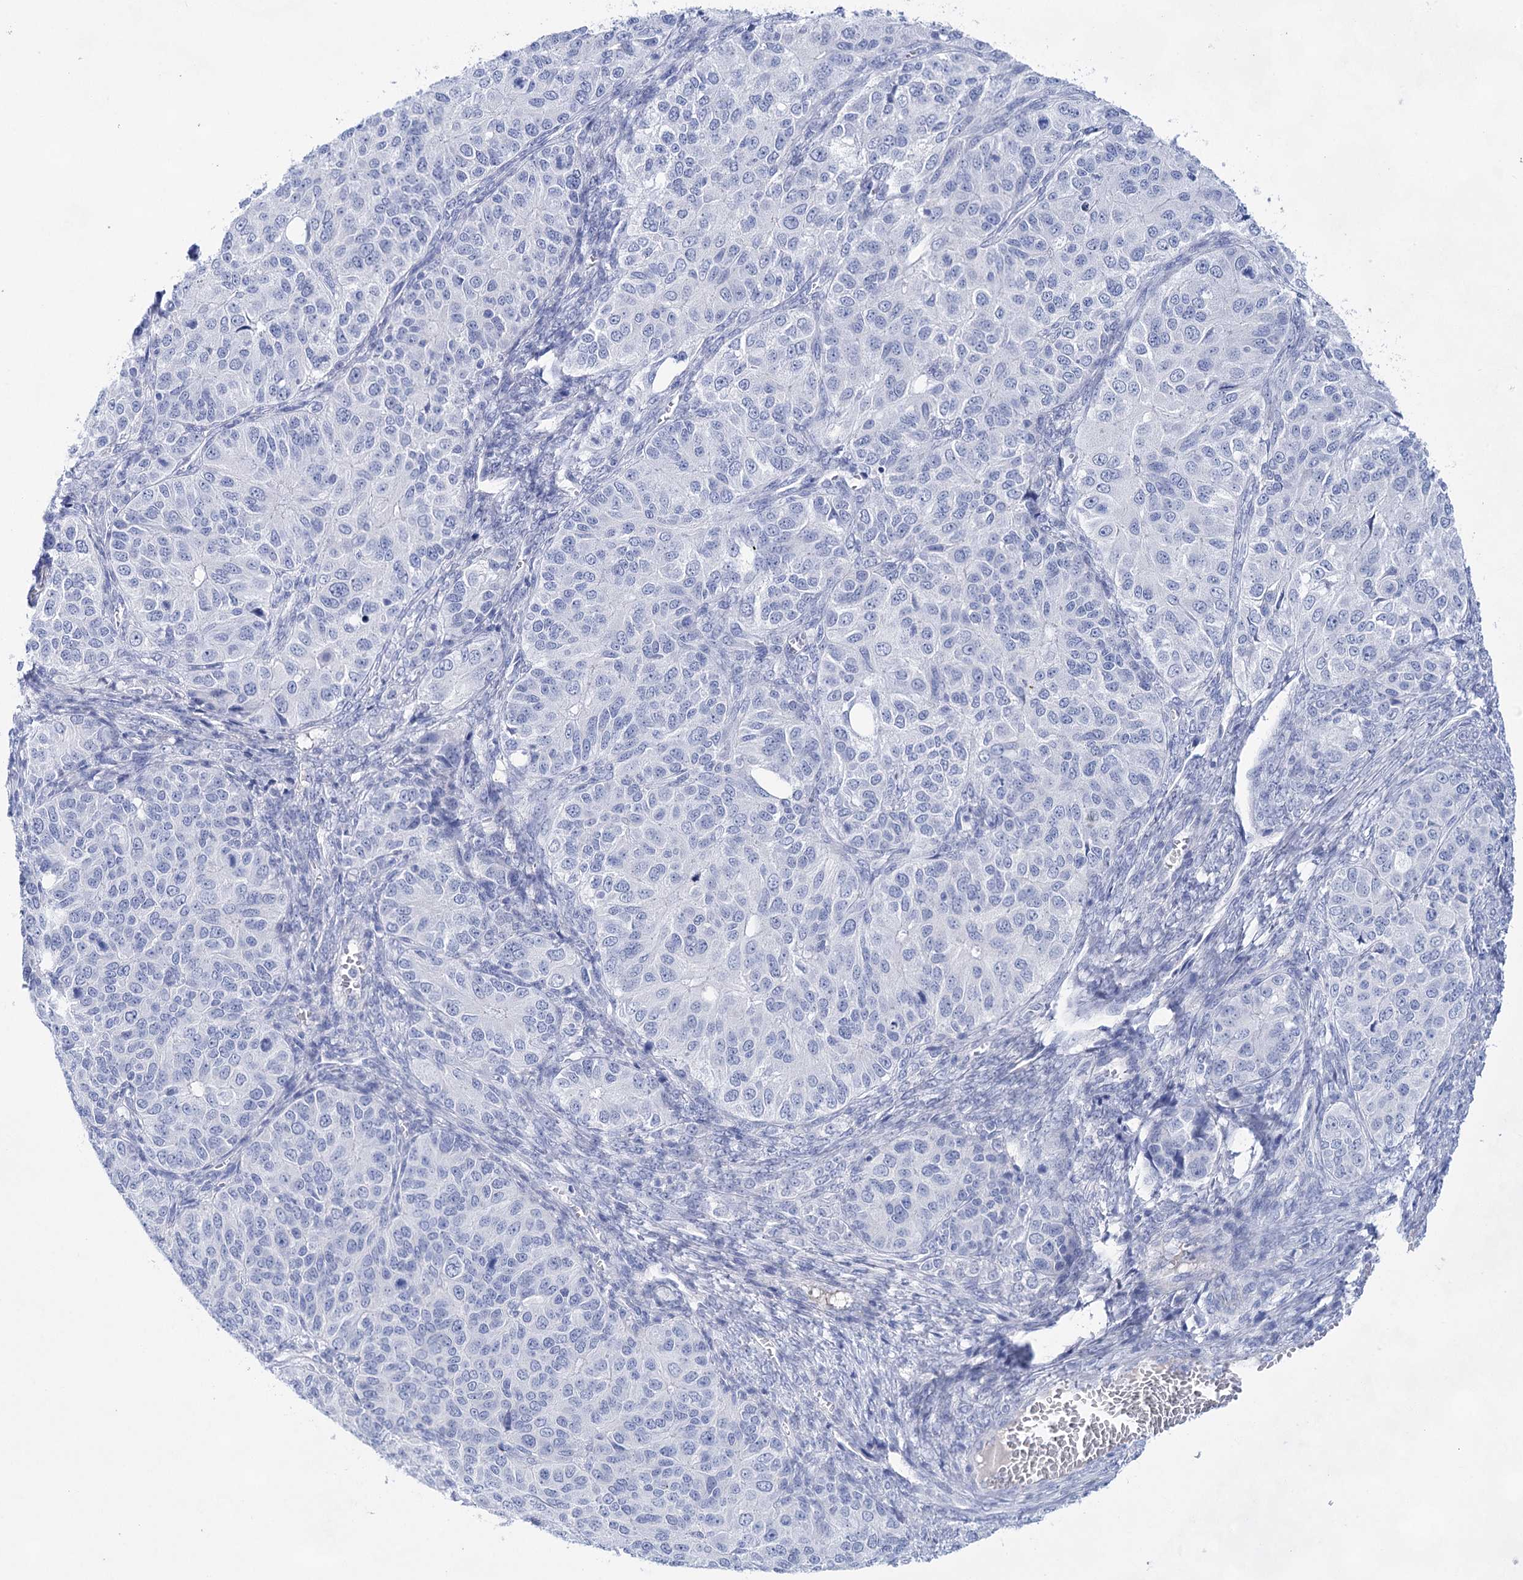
{"staining": {"intensity": "negative", "quantity": "none", "location": "none"}, "tissue": "ovarian cancer", "cell_type": "Tumor cells", "image_type": "cancer", "snomed": [{"axis": "morphology", "description": "Carcinoma, endometroid"}, {"axis": "topography", "description": "Ovary"}], "caption": "The histopathology image exhibits no significant staining in tumor cells of ovarian endometroid carcinoma.", "gene": "LALBA", "patient": {"sex": "female", "age": 51}}